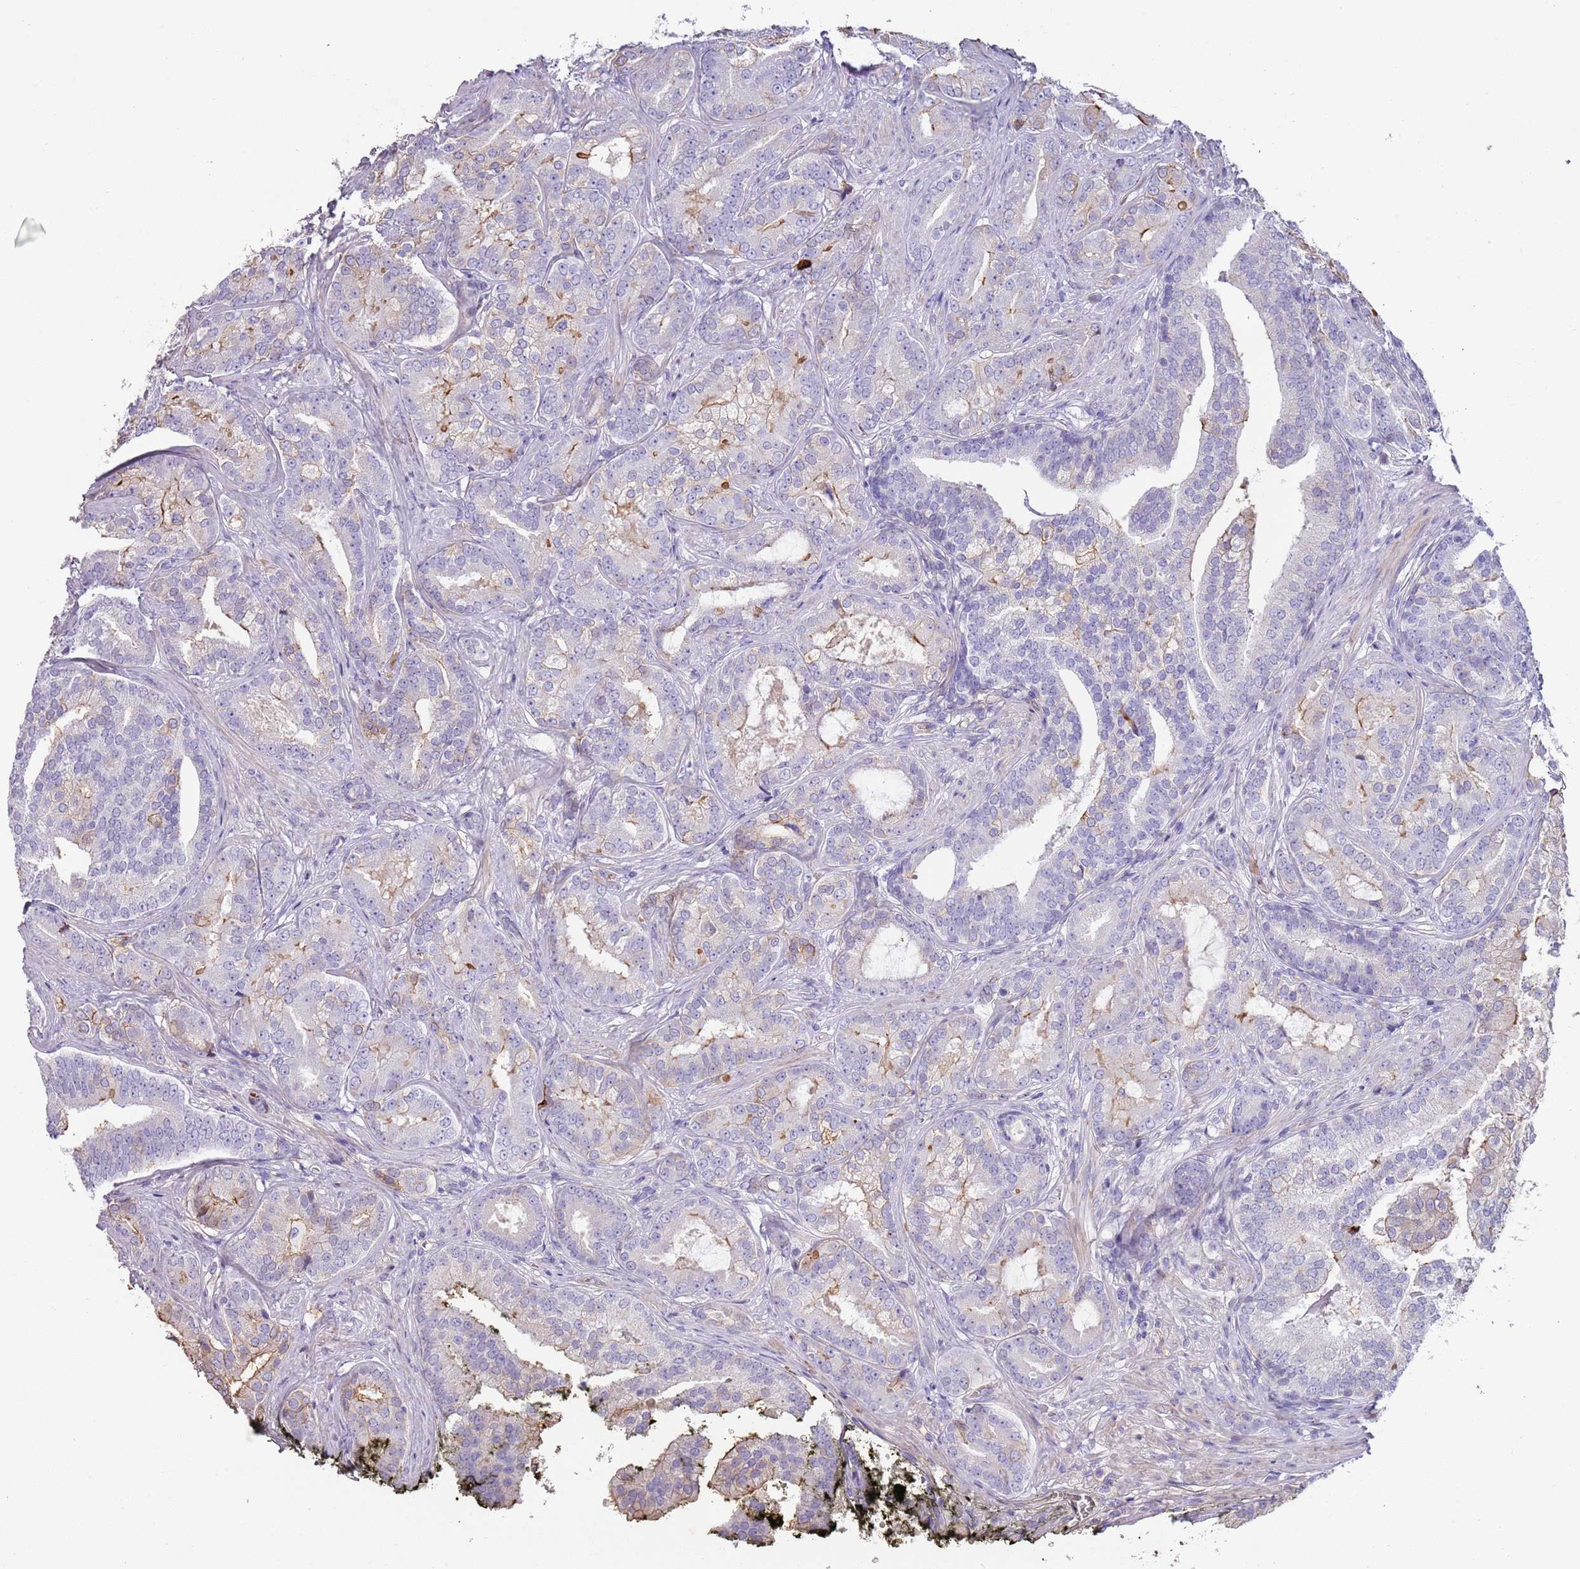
{"staining": {"intensity": "moderate", "quantity": "<25%", "location": "cytoplasmic/membranous"}, "tissue": "prostate cancer", "cell_type": "Tumor cells", "image_type": "cancer", "snomed": [{"axis": "morphology", "description": "Adenocarcinoma, High grade"}, {"axis": "topography", "description": "Prostate"}], "caption": "IHC image of prostate adenocarcinoma (high-grade) stained for a protein (brown), which demonstrates low levels of moderate cytoplasmic/membranous positivity in about <25% of tumor cells.", "gene": "NBPF3", "patient": {"sex": "male", "age": 55}}